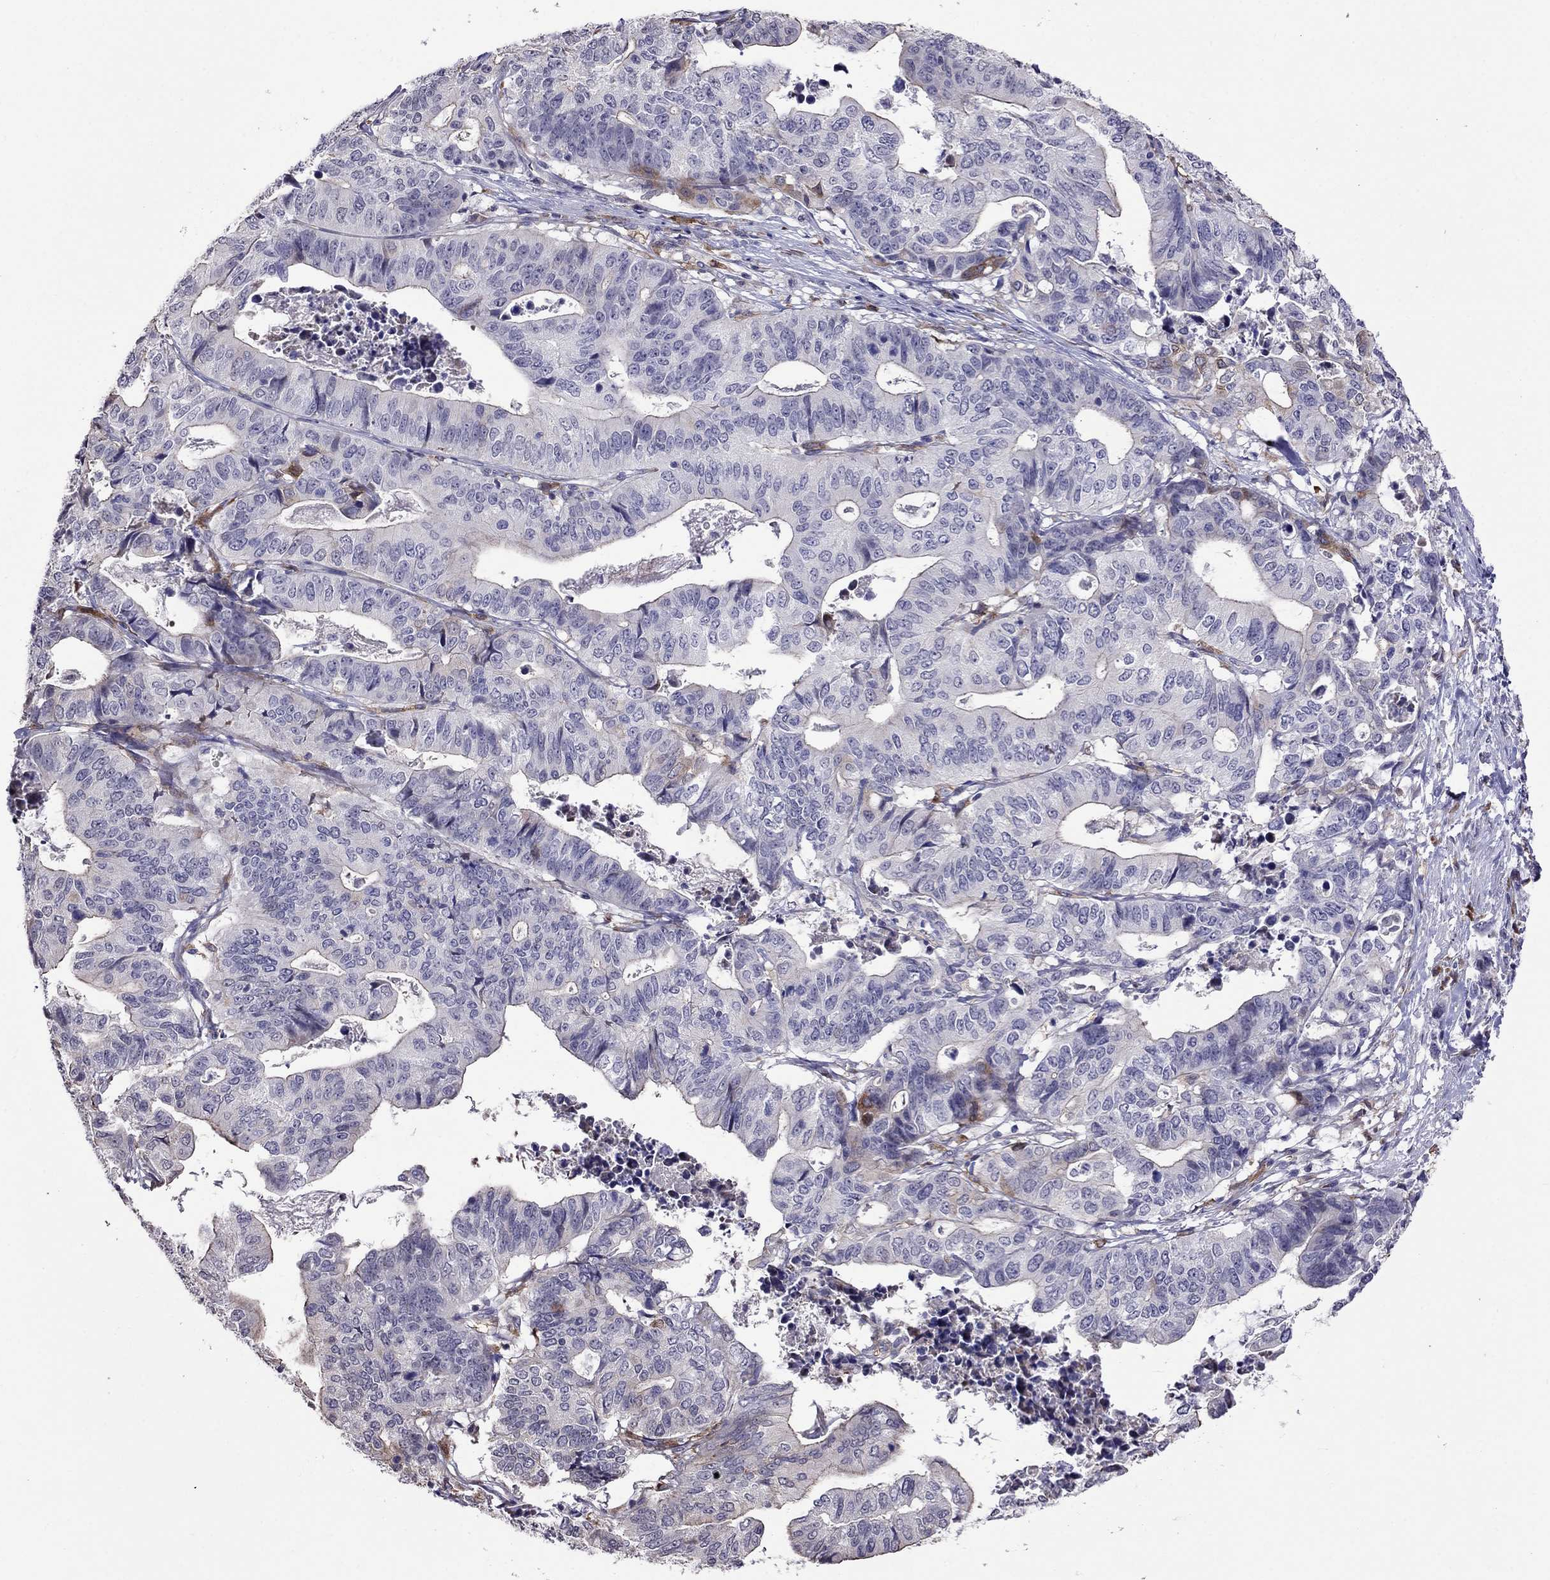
{"staining": {"intensity": "negative", "quantity": "none", "location": "none"}, "tissue": "stomach cancer", "cell_type": "Tumor cells", "image_type": "cancer", "snomed": [{"axis": "morphology", "description": "Adenocarcinoma, NOS"}, {"axis": "topography", "description": "Stomach, upper"}], "caption": "Immunohistochemistry (IHC) of stomach cancer shows no positivity in tumor cells.", "gene": "ADAM28", "patient": {"sex": "female", "age": 67}}